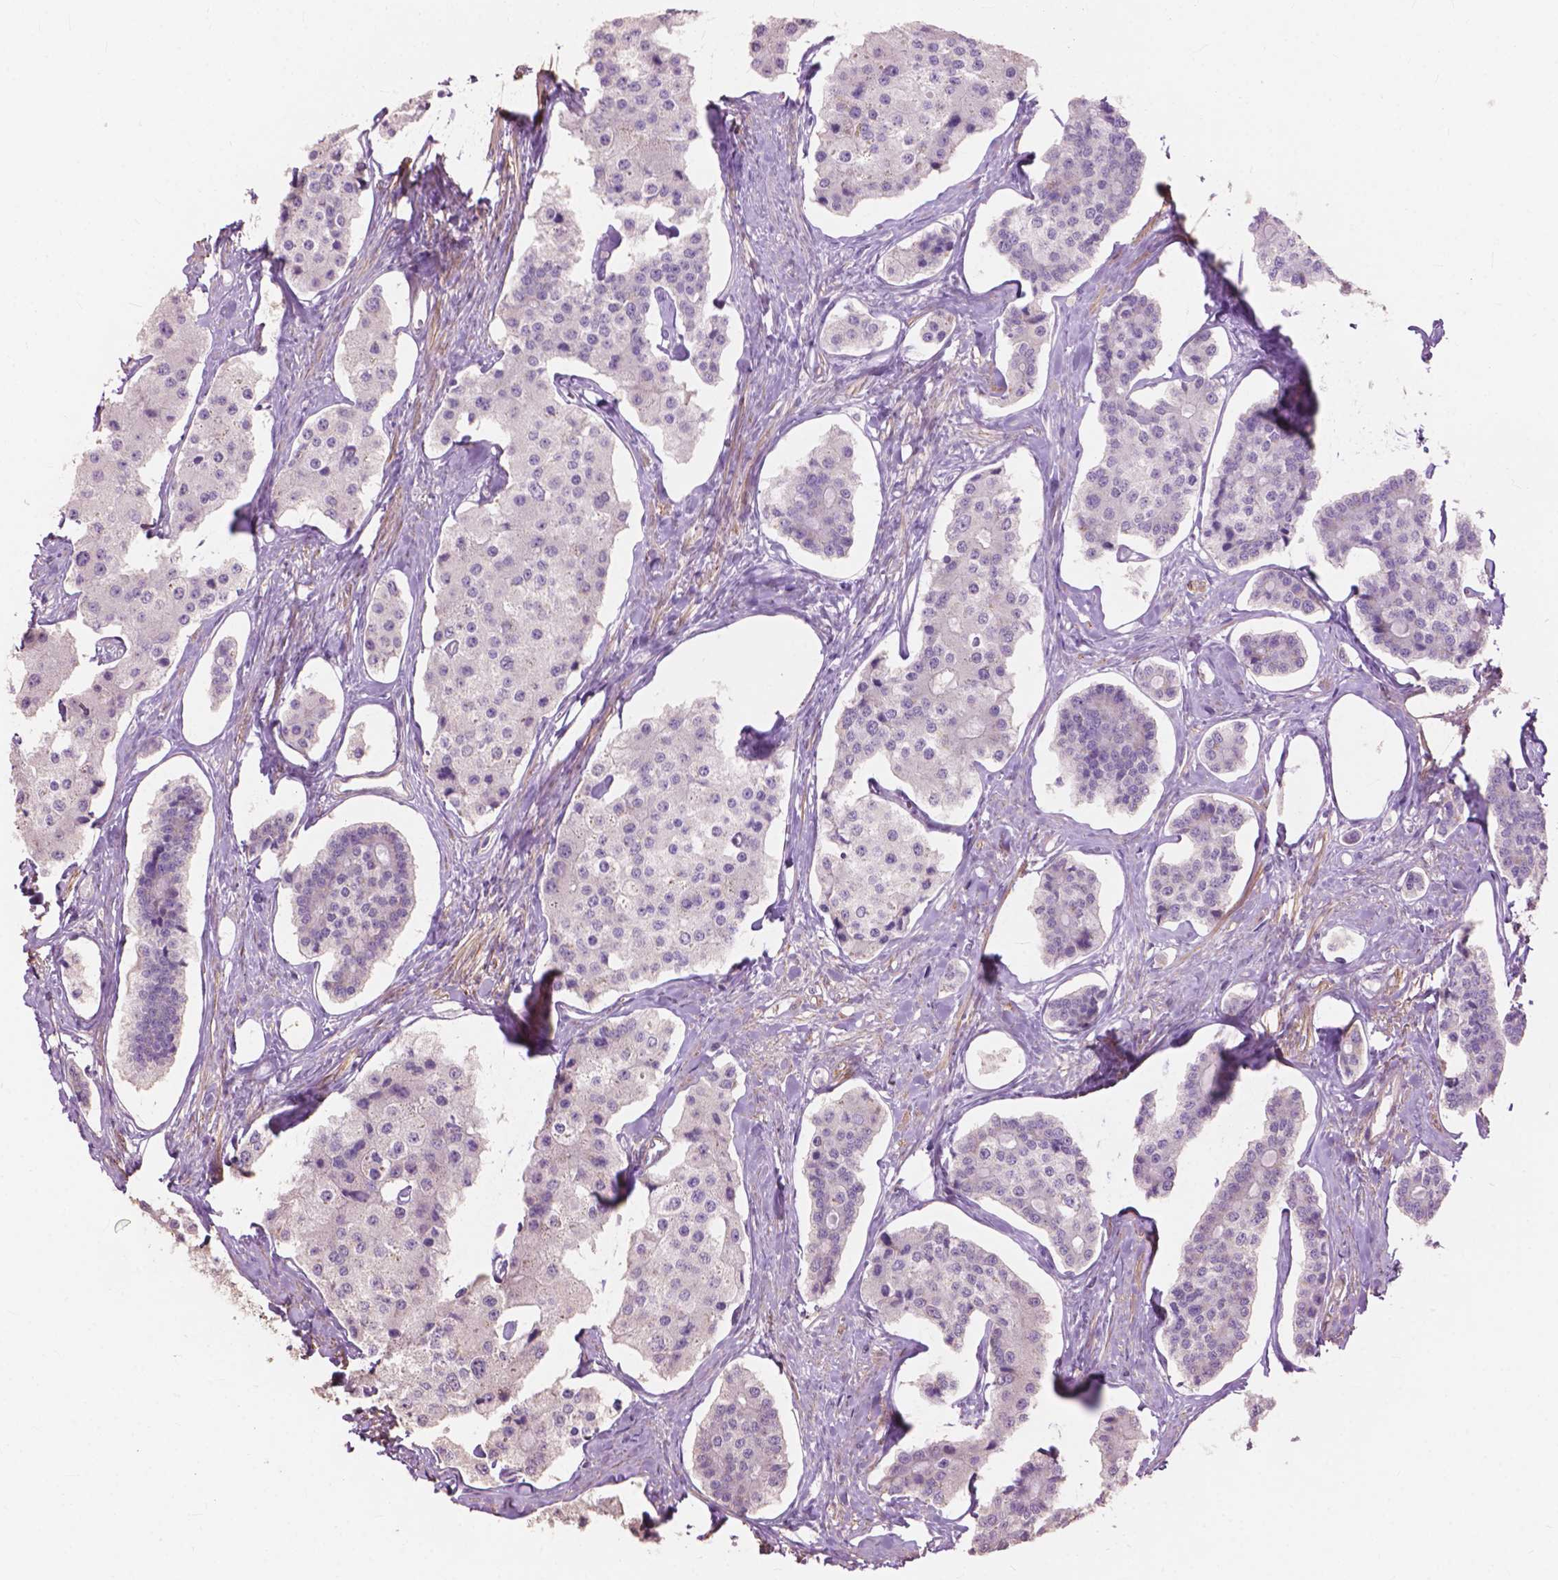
{"staining": {"intensity": "negative", "quantity": "none", "location": "none"}, "tissue": "carcinoid", "cell_type": "Tumor cells", "image_type": "cancer", "snomed": [{"axis": "morphology", "description": "Carcinoid, malignant, NOS"}, {"axis": "topography", "description": "Small intestine"}], "caption": "High power microscopy image of an IHC image of carcinoid (malignant), revealing no significant staining in tumor cells.", "gene": "FNIP1", "patient": {"sex": "female", "age": 65}}